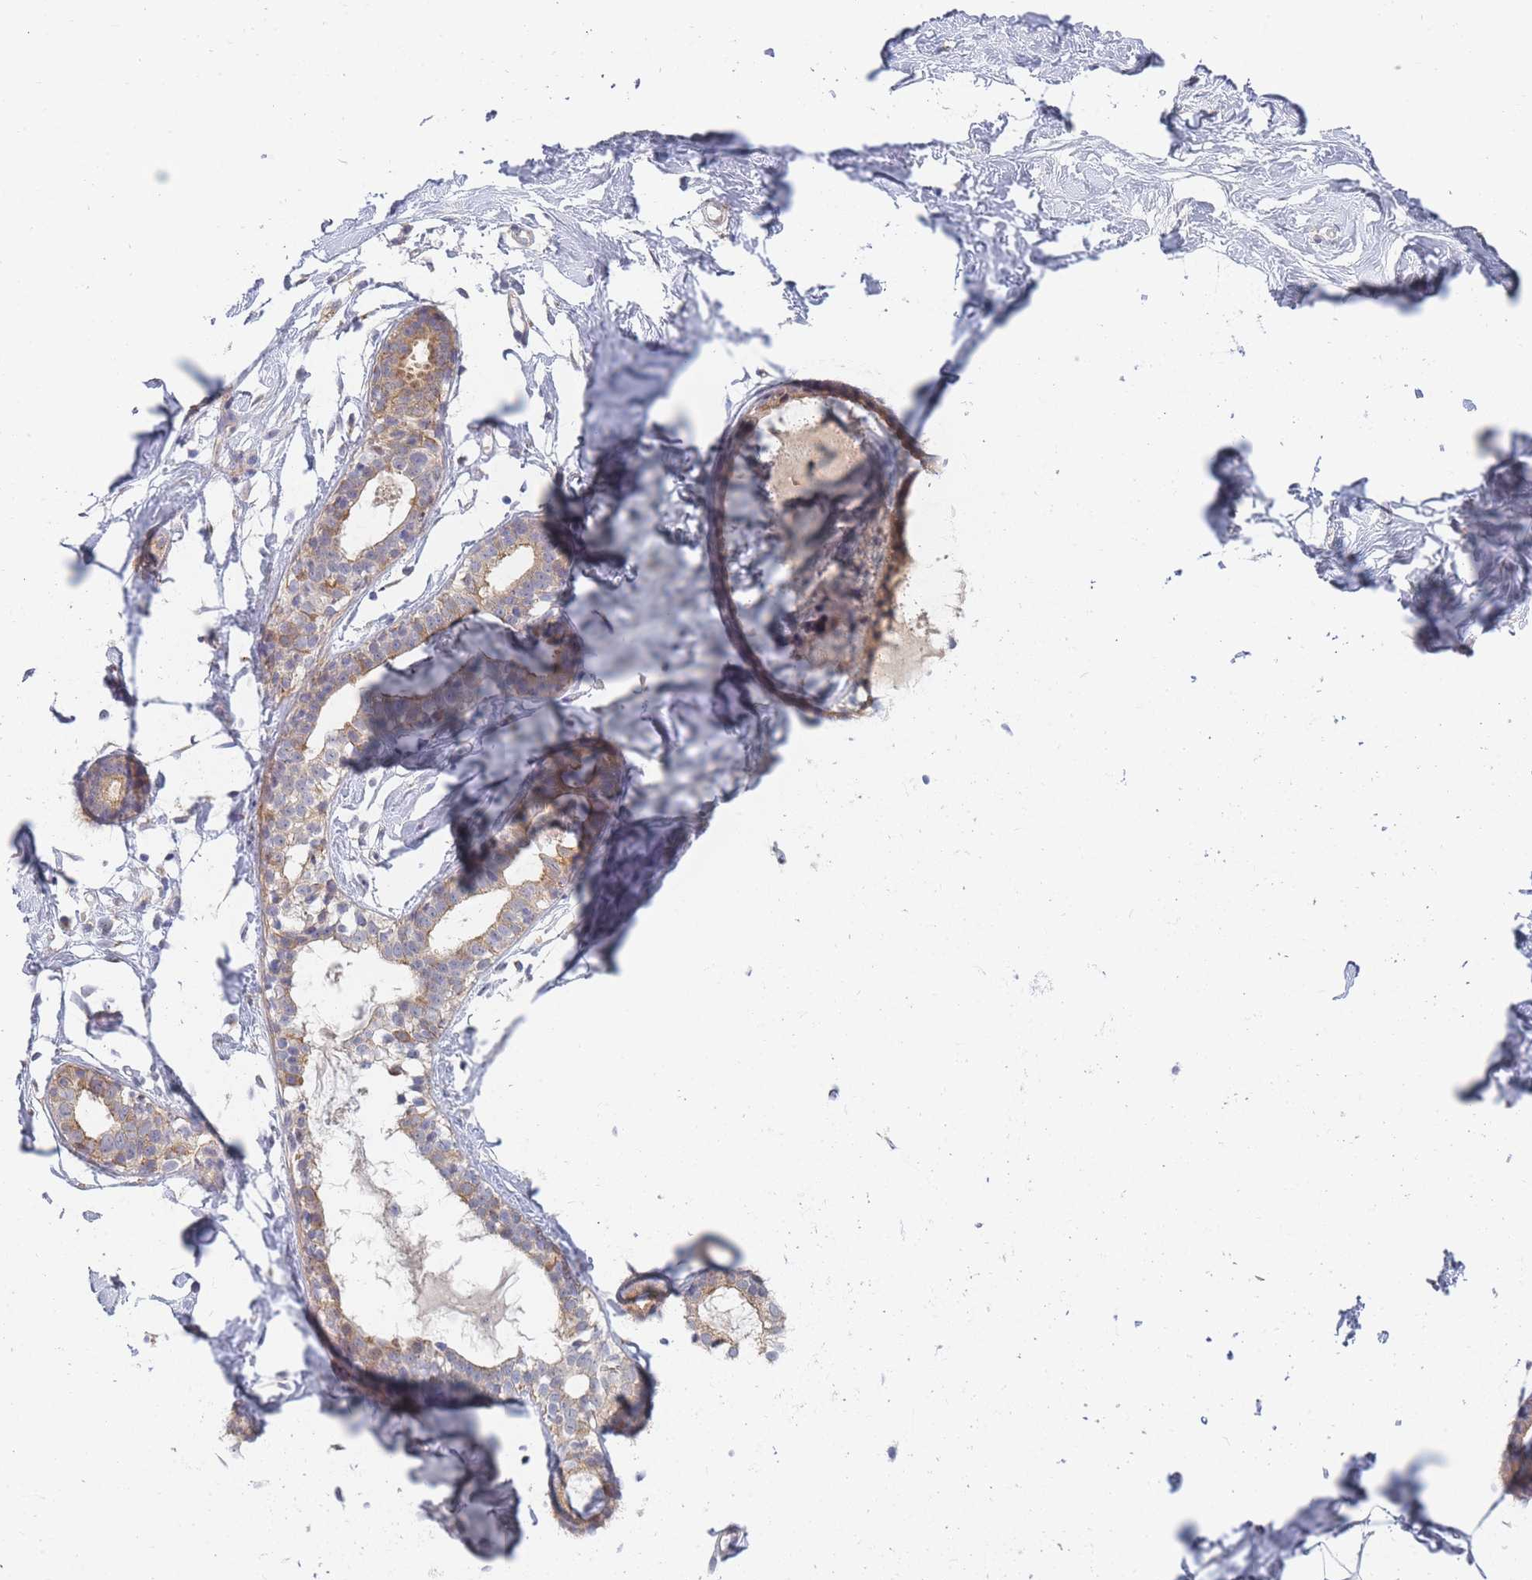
{"staining": {"intensity": "negative", "quantity": "none", "location": "none"}, "tissue": "breast", "cell_type": "Adipocytes", "image_type": "normal", "snomed": [{"axis": "morphology", "description": "Normal tissue, NOS"}, {"axis": "morphology", "description": "Adenoma, NOS"}, {"axis": "topography", "description": "Breast"}], "caption": "IHC photomicrograph of normal breast stained for a protein (brown), which shows no positivity in adipocytes.", "gene": "SLC35F5", "patient": {"sex": "female", "age": 23}}